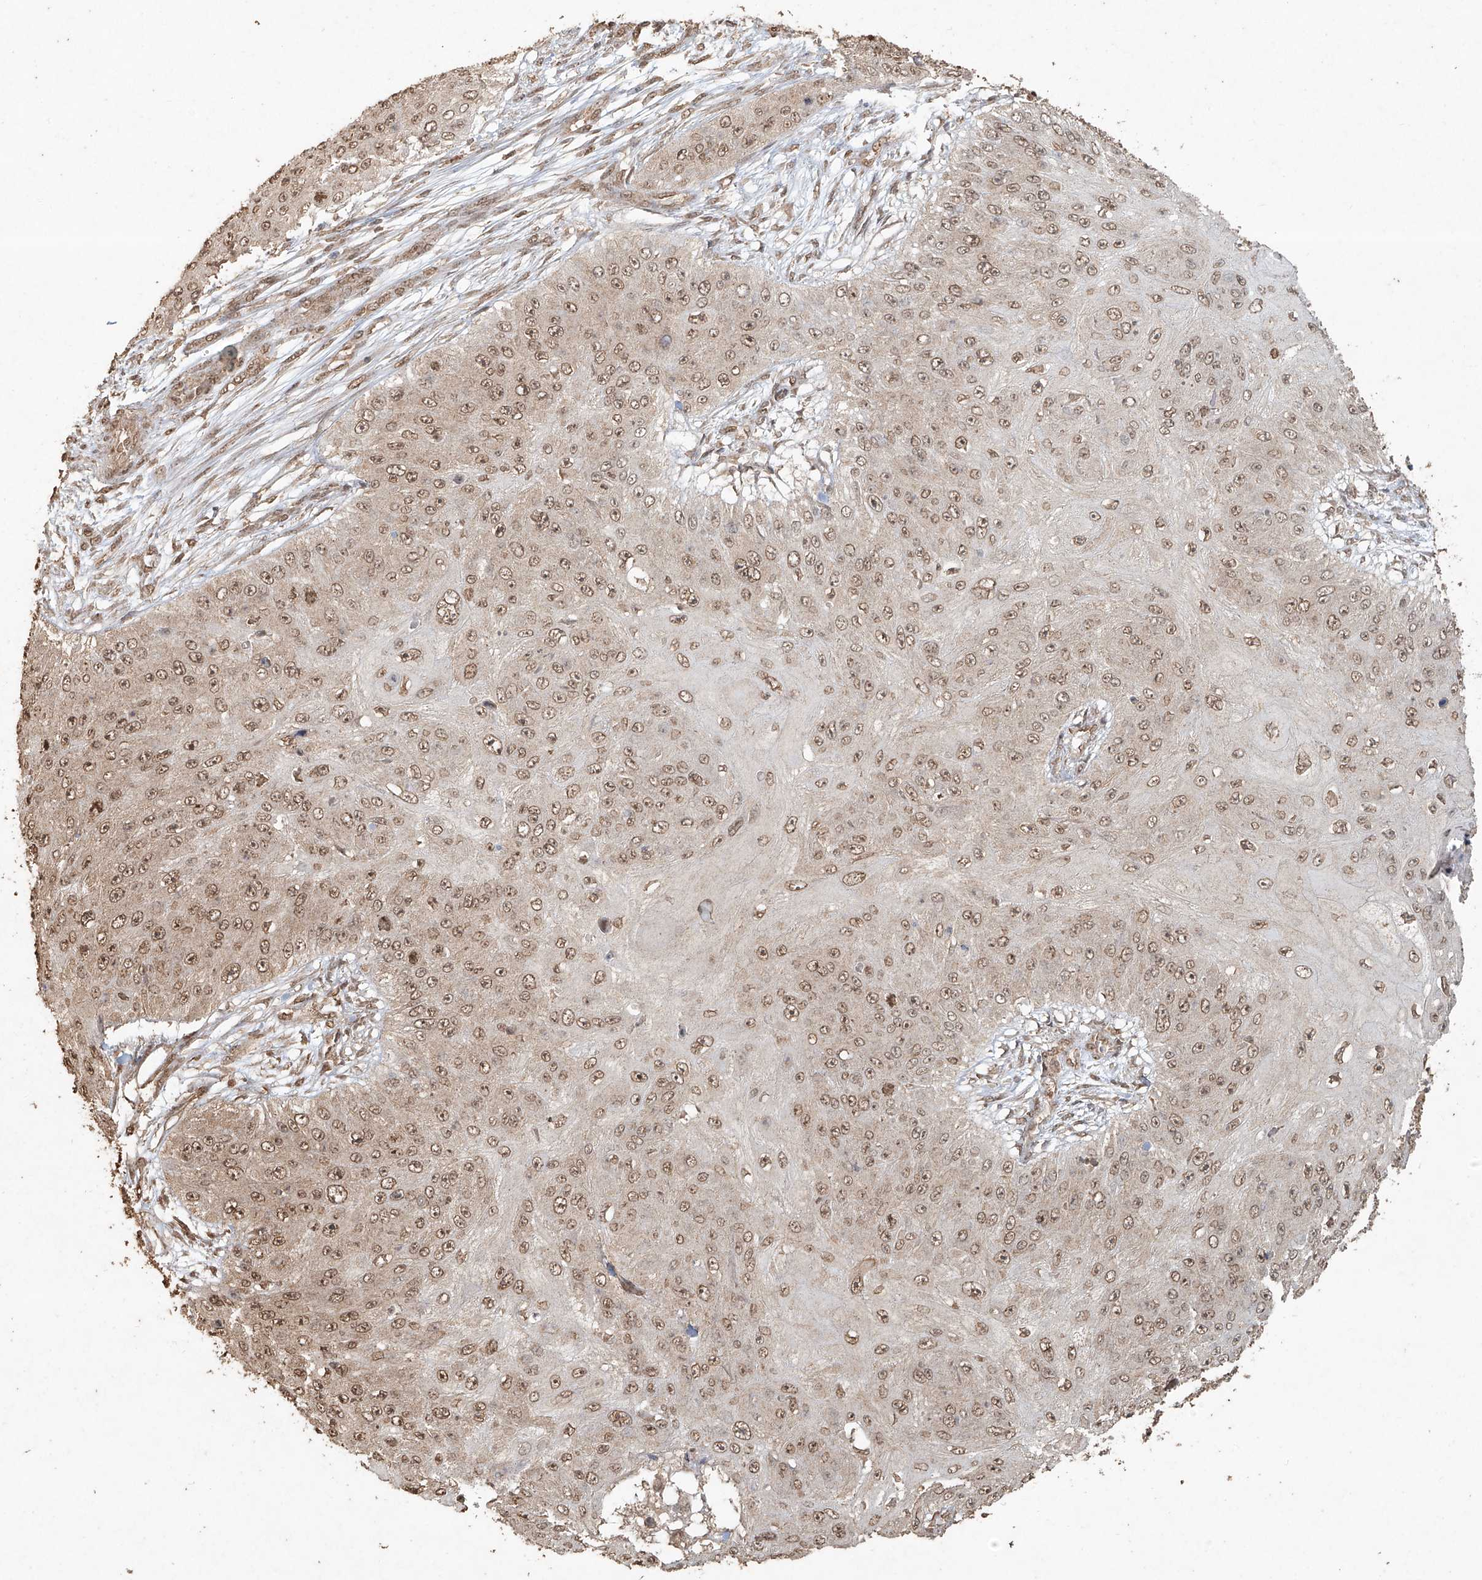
{"staining": {"intensity": "moderate", "quantity": ">75%", "location": "nuclear"}, "tissue": "skin cancer", "cell_type": "Tumor cells", "image_type": "cancer", "snomed": [{"axis": "morphology", "description": "Squamous cell carcinoma, NOS"}, {"axis": "topography", "description": "Skin"}], "caption": "Skin cancer stained for a protein shows moderate nuclear positivity in tumor cells.", "gene": "TIGAR", "patient": {"sex": "female", "age": 80}}